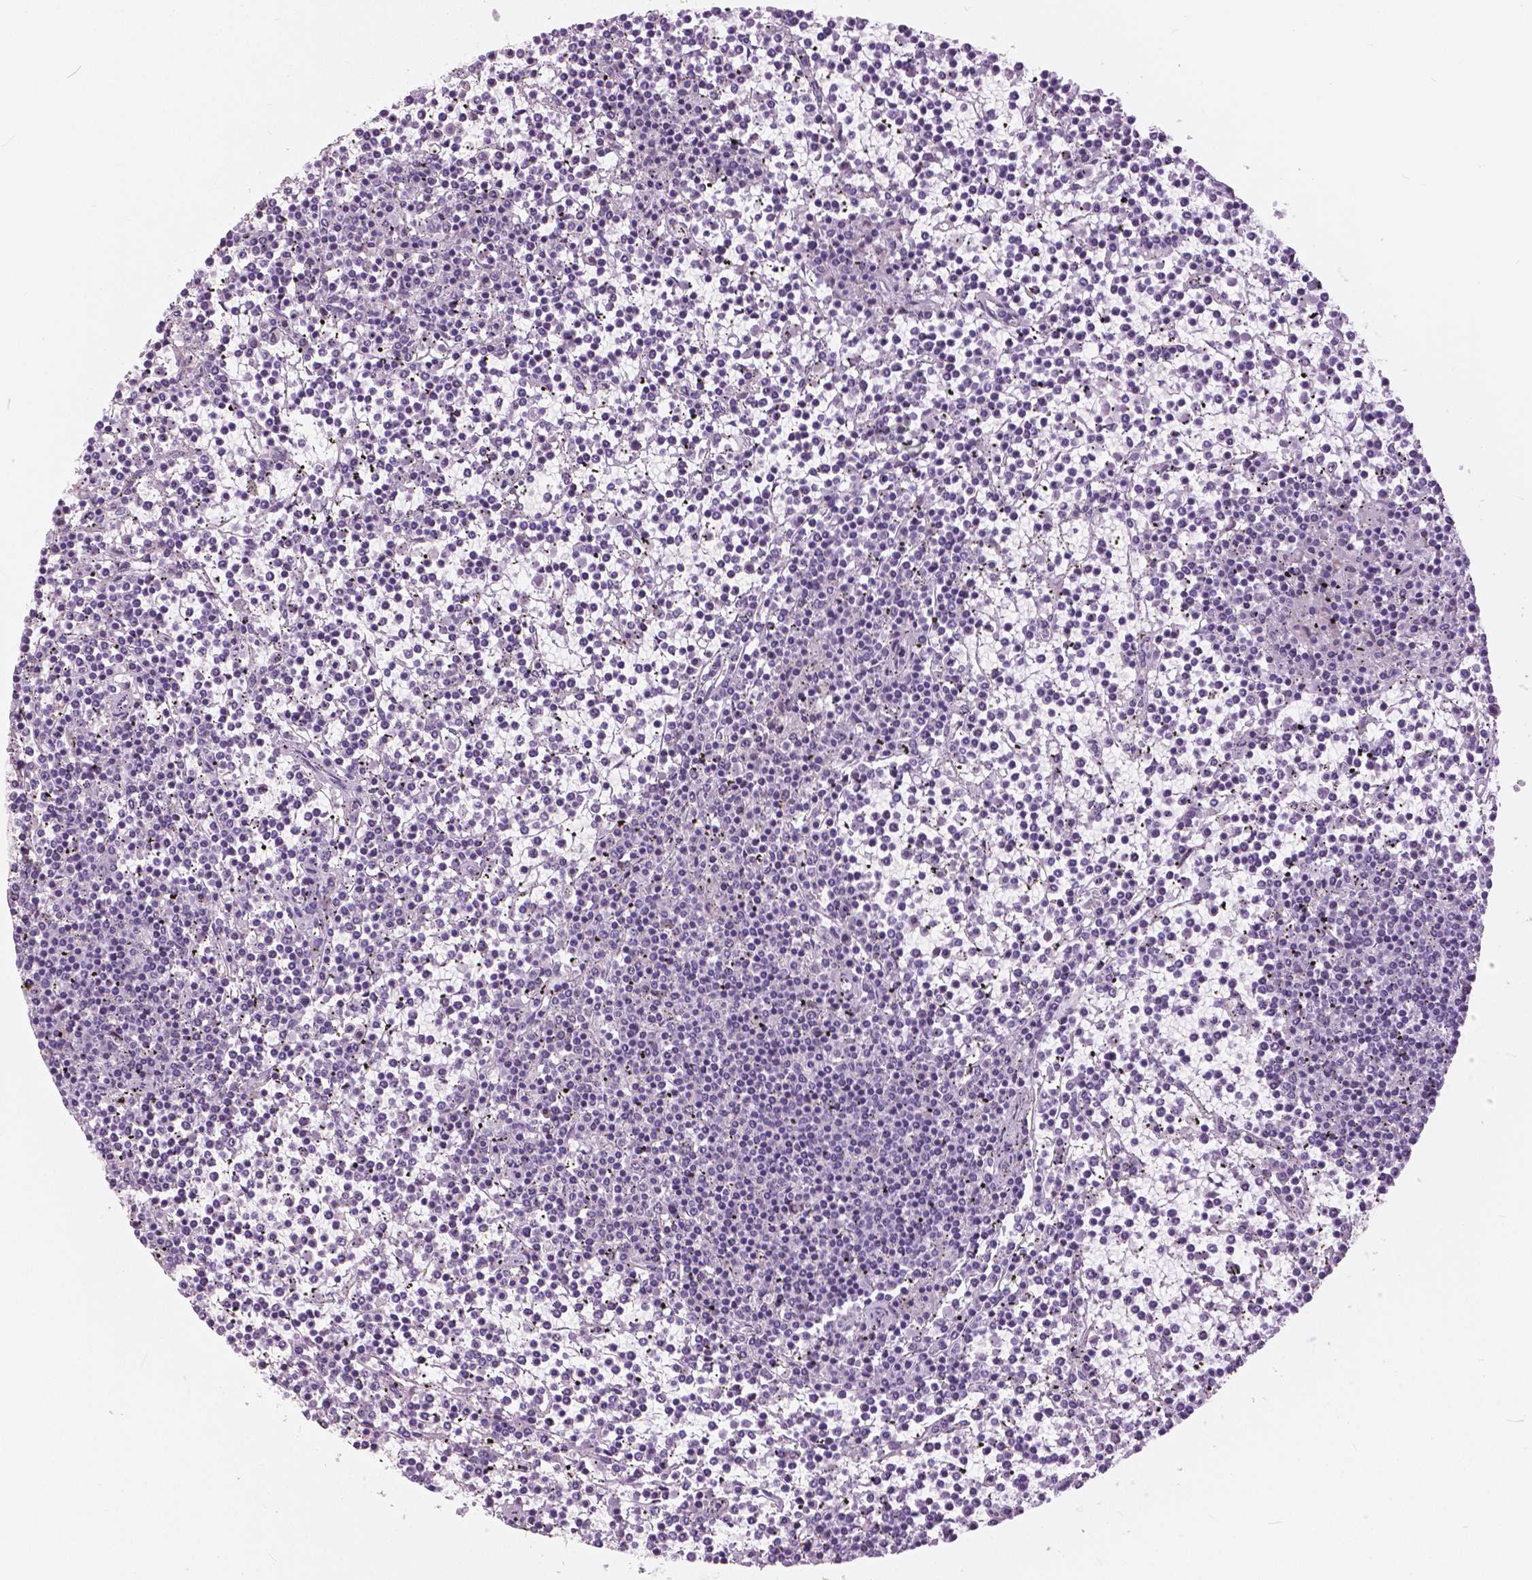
{"staining": {"intensity": "negative", "quantity": "none", "location": "none"}, "tissue": "lymphoma", "cell_type": "Tumor cells", "image_type": "cancer", "snomed": [{"axis": "morphology", "description": "Malignant lymphoma, non-Hodgkin's type, Low grade"}, {"axis": "topography", "description": "Spleen"}], "caption": "Tumor cells are negative for protein expression in human low-grade malignant lymphoma, non-Hodgkin's type.", "gene": "SERPINI1", "patient": {"sex": "female", "age": 19}}